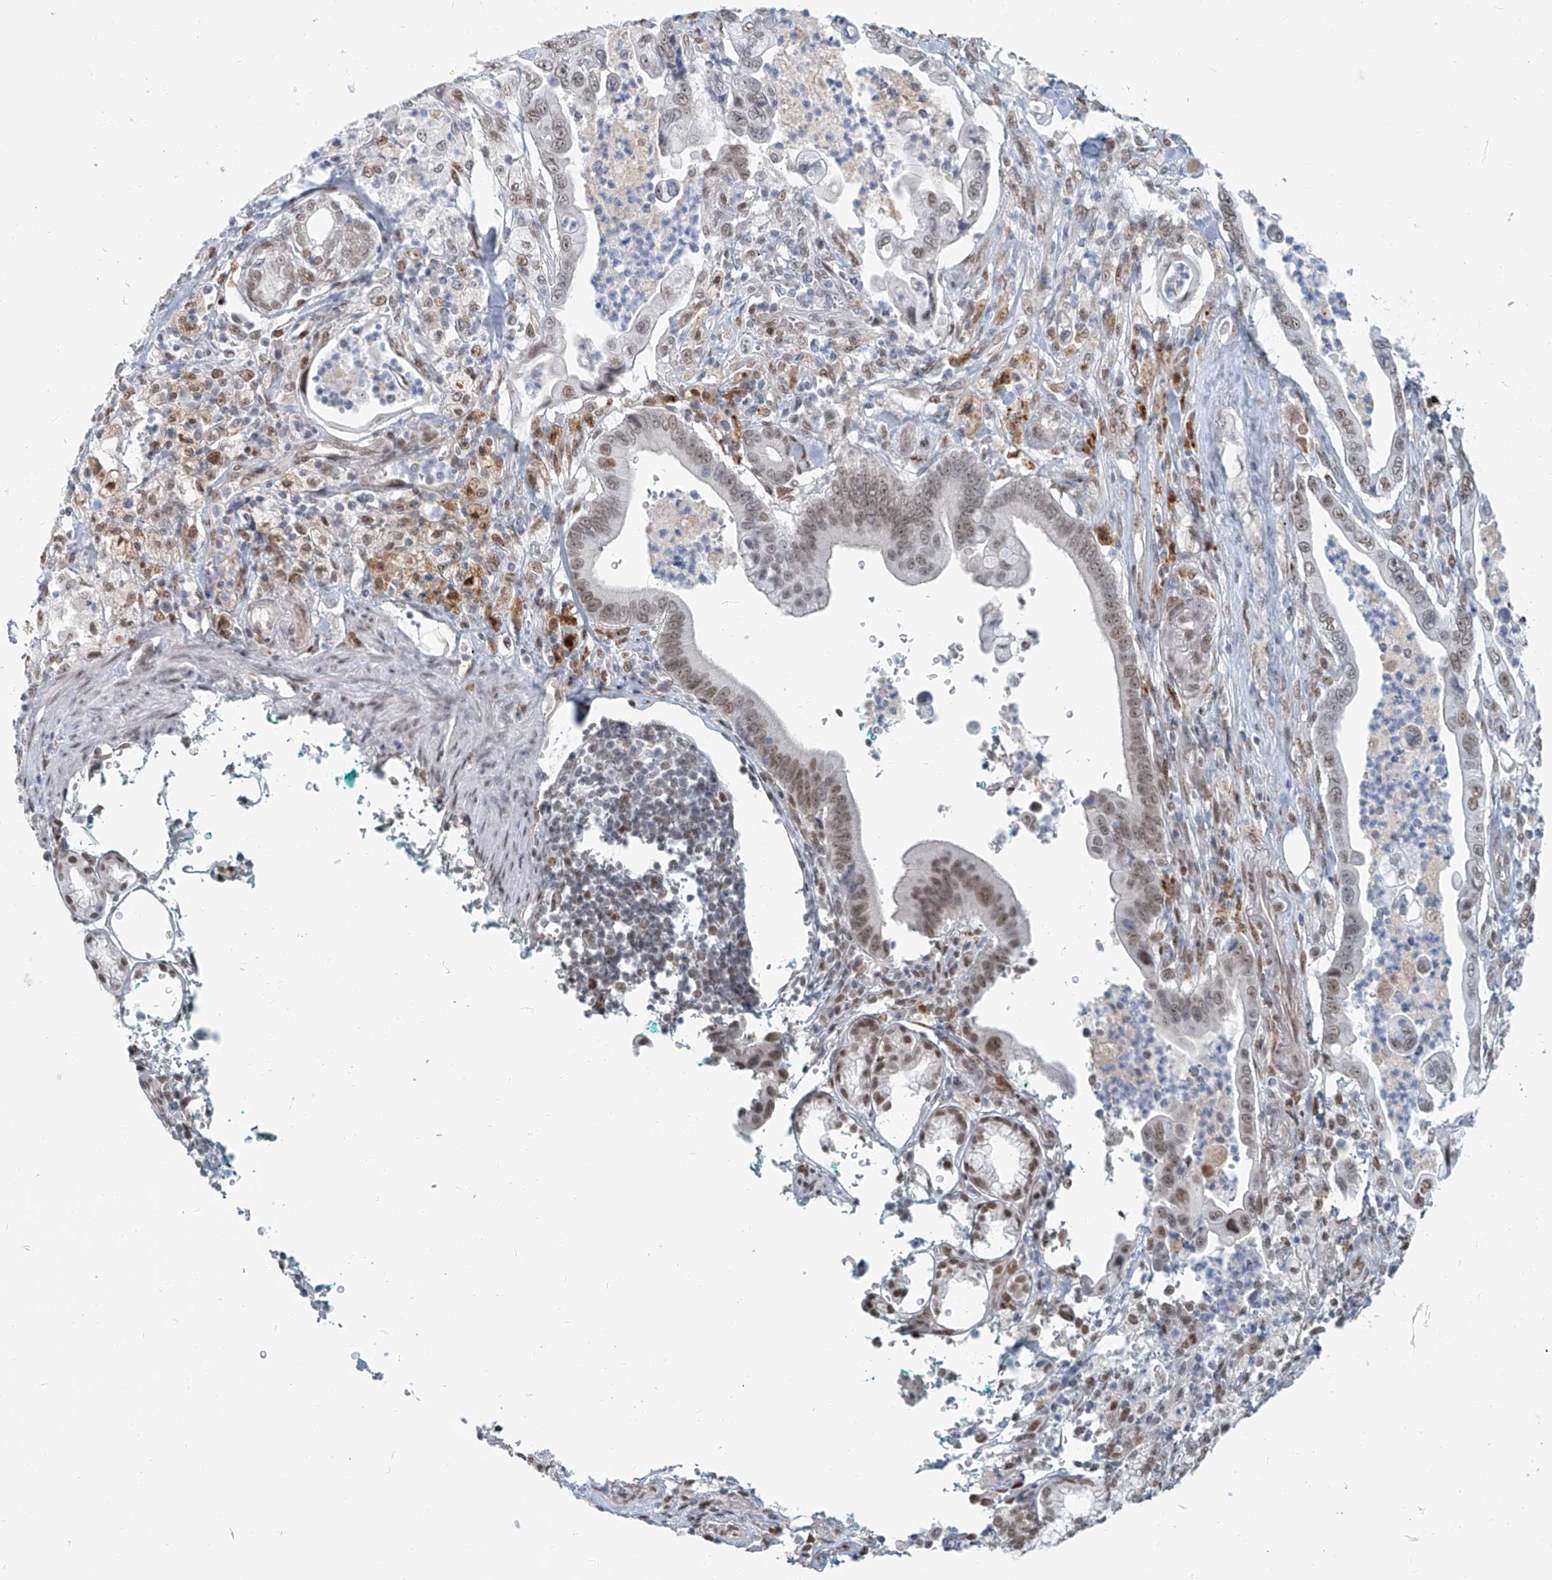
{"staining": {"intensity": "weak", "quantity": "25%-75%", "location": "nuclear"}, "tissue": "pancreatic cancer", "cell_type": "Tumor cells", "image_type": "cancer", "snomed": [{"axis": "morphology", "description": "Adenocarcinoma, NOS"}, {"axis": "topography", "description": "Pancreas"}], "caption": "Protein staining reveals weak nuclear positivity in approximately 25%-75% of tumor cells in pancreatic adenocarcinoma. (DAB (3,3'-diaminobenzidine) IHC, brown staining for protein, blue staining for nuclei).", "gene": "SASH1", "patient": {"sex": "male", "age": 78}}